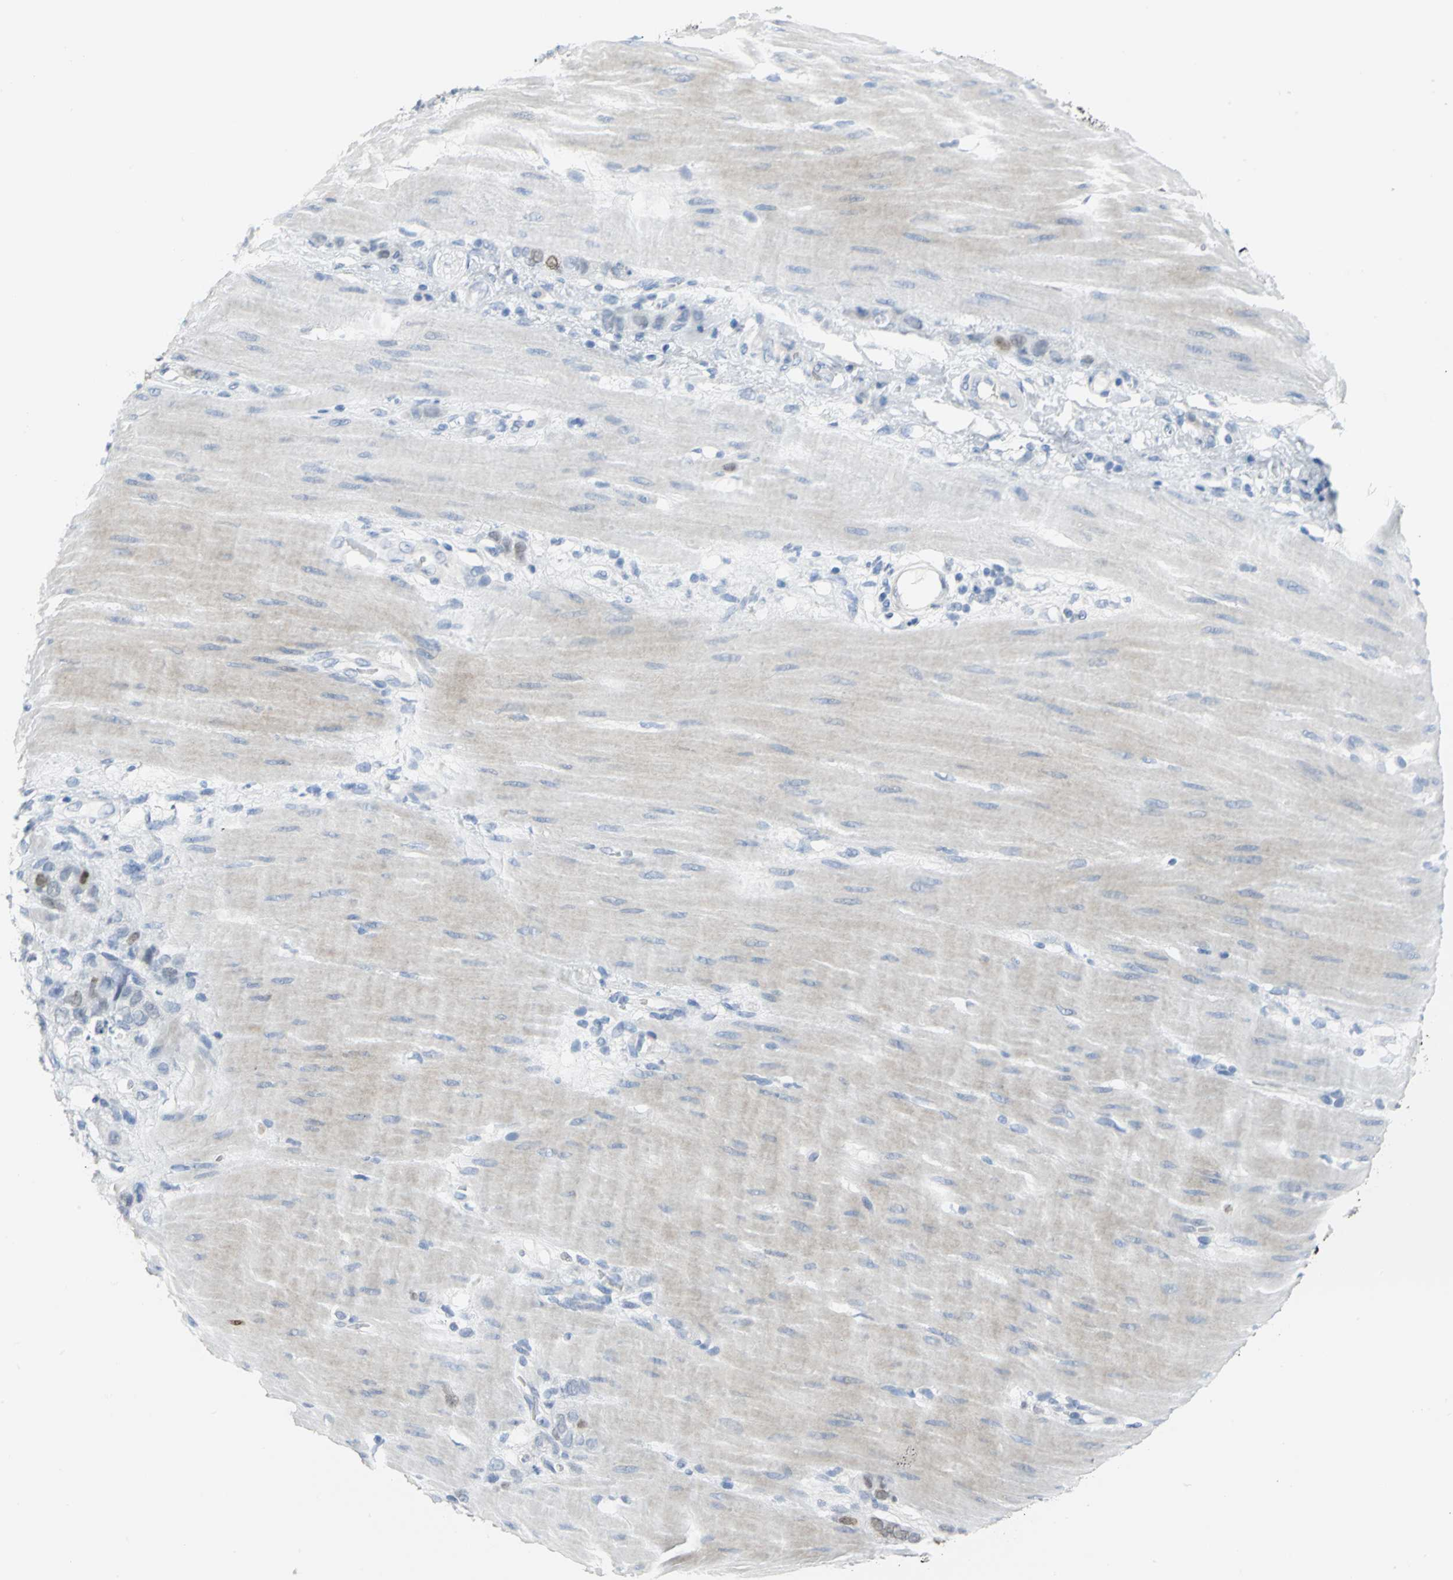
{"staining": {"intensity": "moderate", "quantity": "<25%", "location": "nuclear"}, "tissue": "stomach cancer", "cell_type": "Tumor cells", "image_type": "cancer", "snomed": [{"axis": "morphology", "description": "Adenocarcinoma, NOS"}, {"axis": "topography", "description": "Stomach"}], "caption": "The image exhibits a brown stain indicating the presence of a protein in the nuclear of tumor cells in stomach adenocarcinoma.", "gene": "MCM3", "patient": {"sex": "male", "age": 82}}